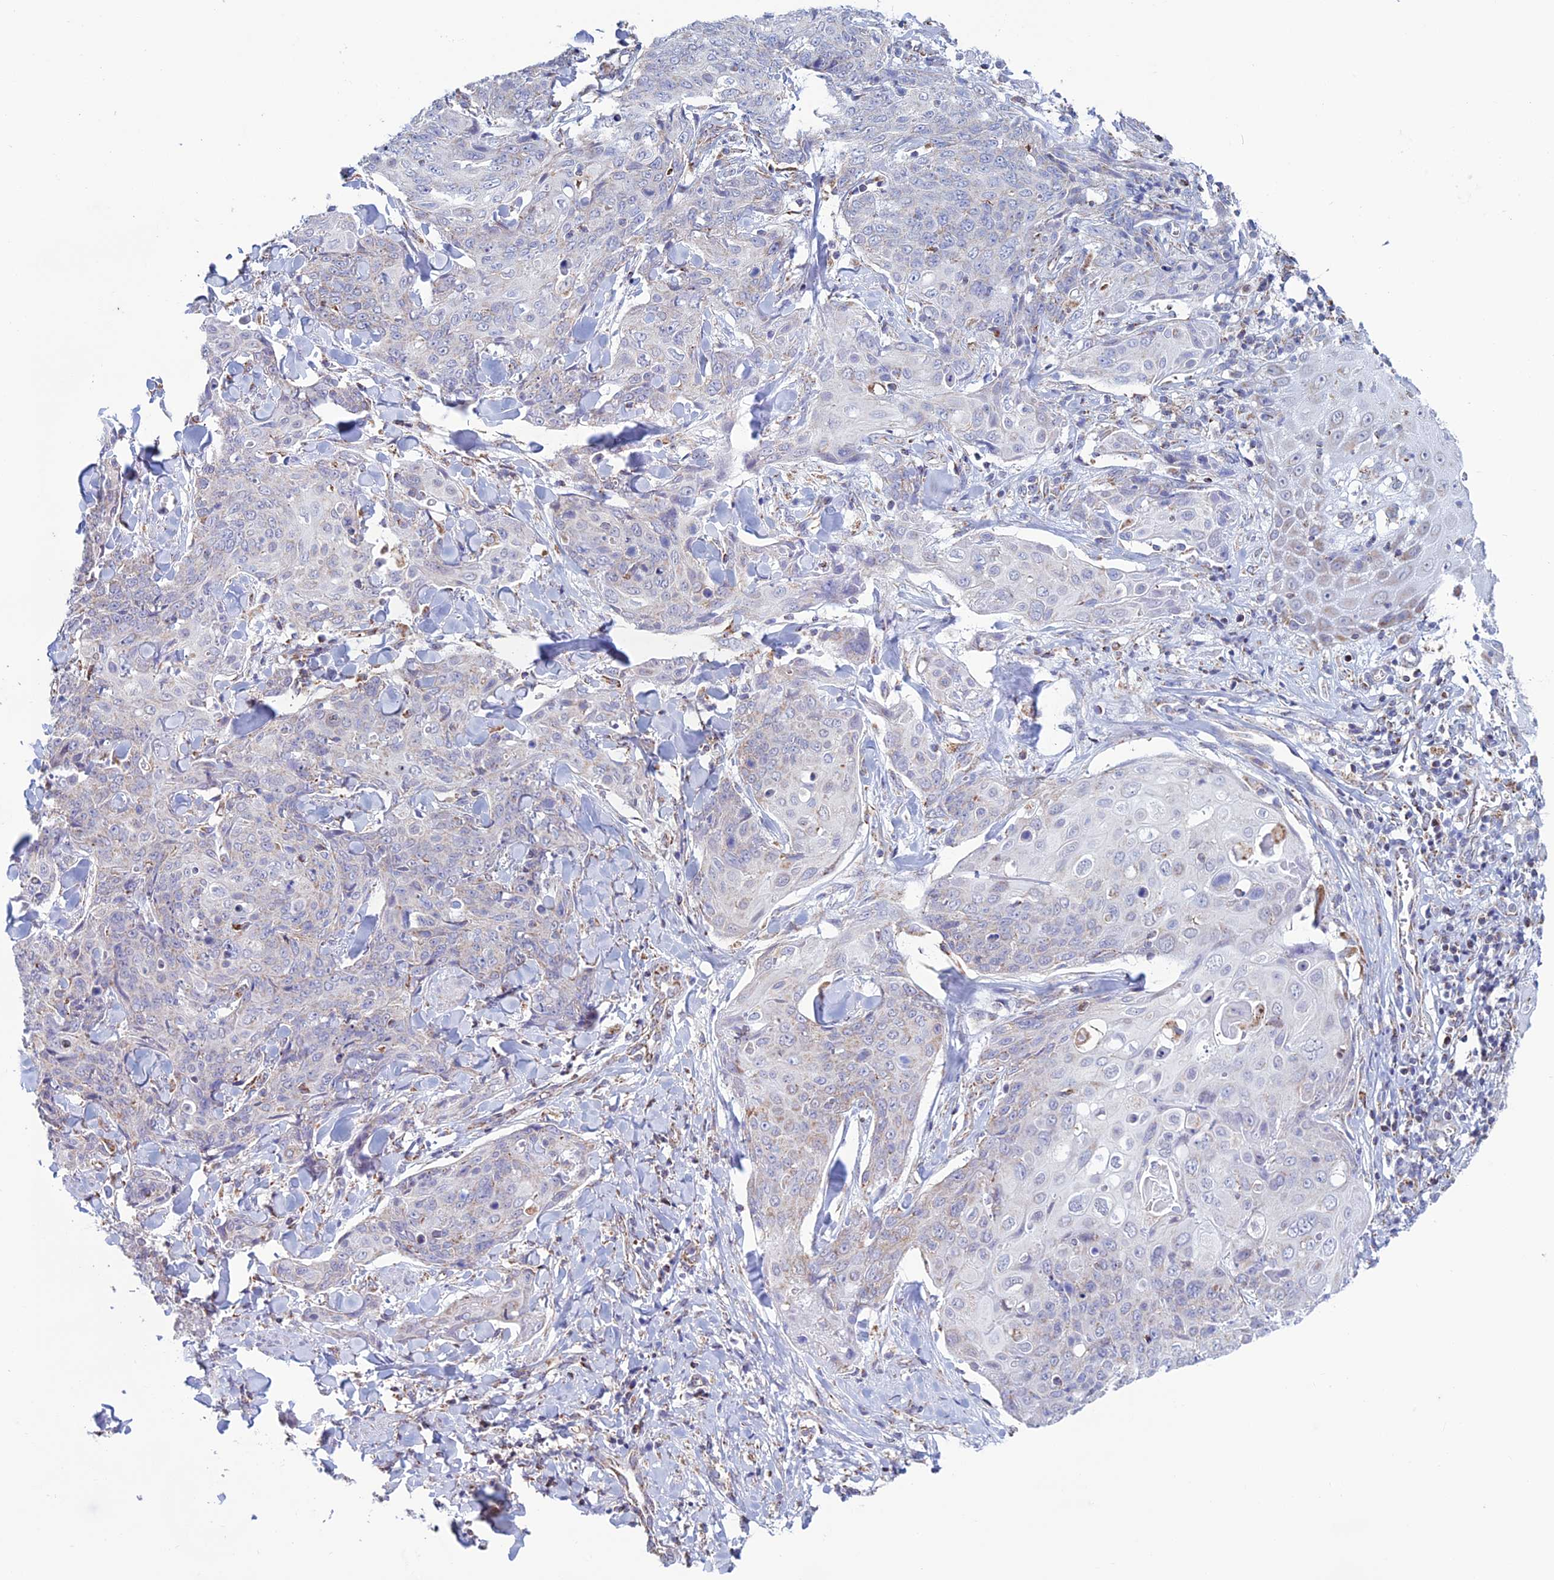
{"staining": {"intensity": "weak", "quantity": "<25%", "location": "cytoplasmic/membranous"}, "tissue": "skin cancer", "cell_type": "Tumor cells", "image_type": "cancer", "snomed": [{"axis": "morphology", "description": "Squamous cell carcinoma, NOS"}, {"axis": "topography", "description": "Skin"}, {"axis": "topography", "description": "Vulva"}], "caption": "DAB (3,3'-diaminobenzidine) immunohistochemical staining of squamous cell carcinoma (skin) shows no significant expression in tumor cells. (DAB (3,3'-diaminobenzidine) immunohistochemistry (IHC) with hematoxylin counter stain).", "gene": "ZNG1B", "patient": {"sex": "female", "age": 85}}